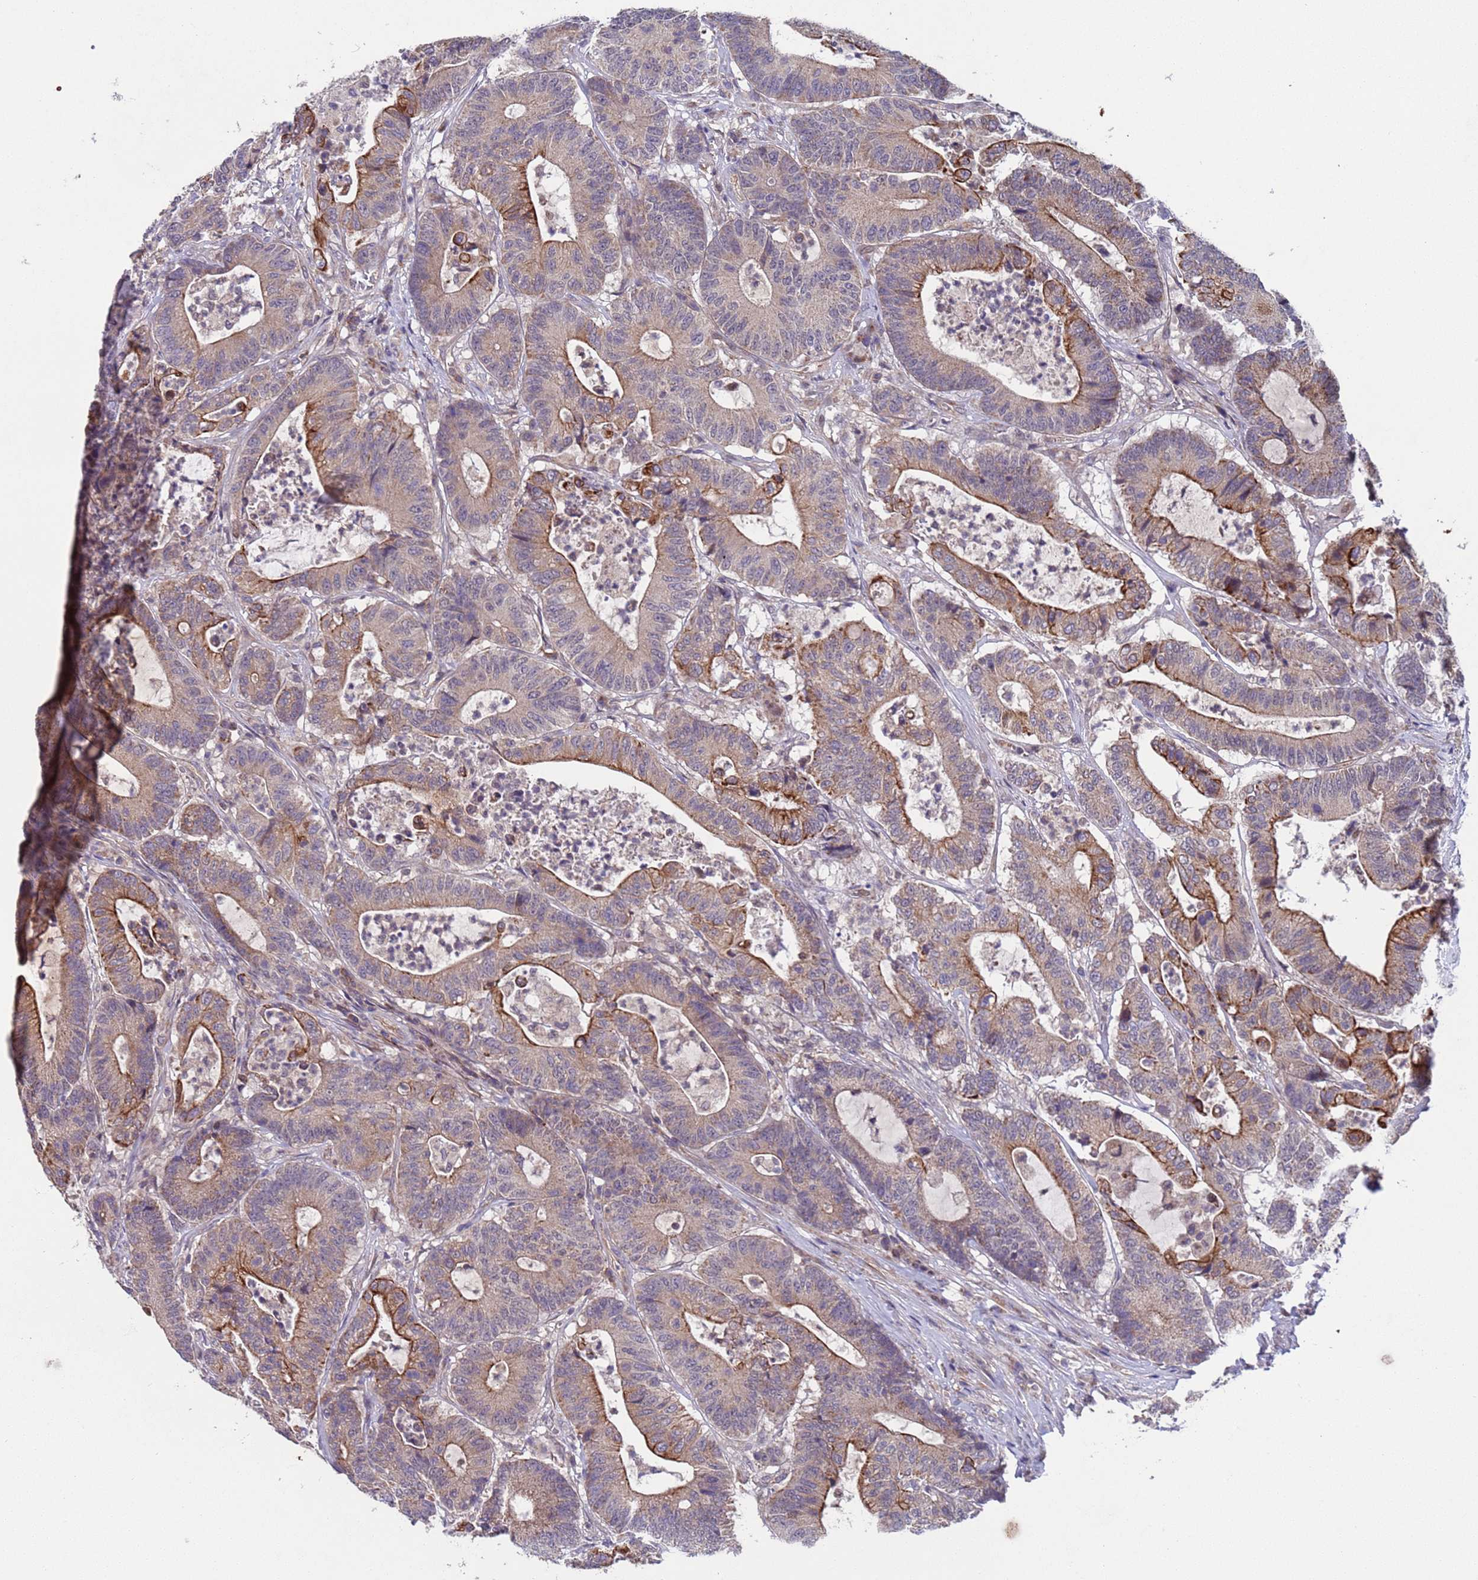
{"staining": {"intensity": "moderate", "quantity": ">75%", "location": "cytoplasmic/membranous"}, "tissue": "colorectal cancer", "cell_type": "Tumor cells", "image_type": "cancer", "snomed": [{"axis": "morphology", "description": "Adenocarcinoma, NOS"}, {"axis": "topography", "description": "Colon"}], "caption": "This micrograph reveals immunohistochemistry (IHC) staining of human colorectal adenocarcinoma, with medium moderate cytoplasmic/membranous expression in approximately >75% of tumor cells.", "gene": "ACAD8", "patient": {"sex": "female", "age": 84}}